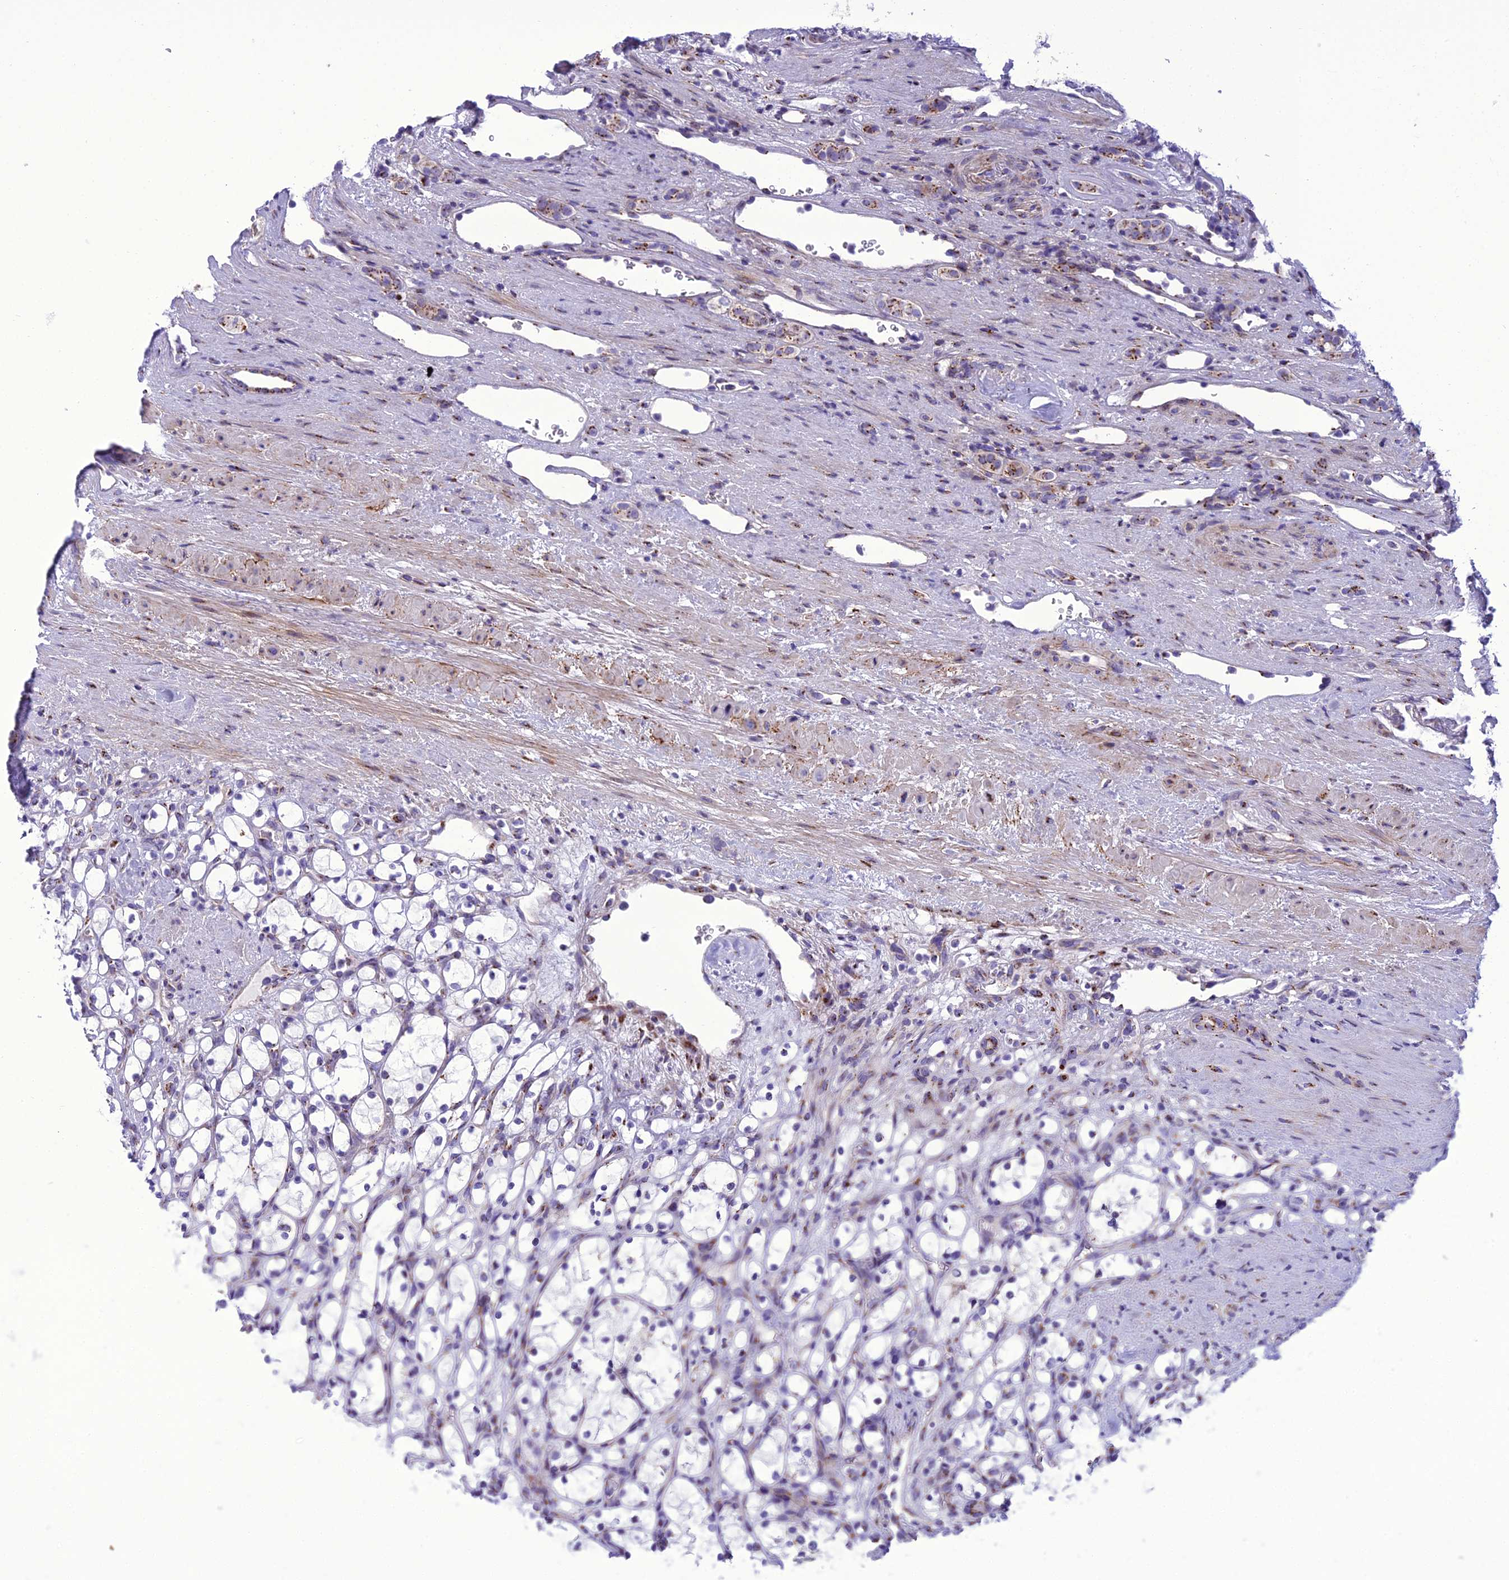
{"staining": {"intensity": "negative", "quantity": "none", "location": "none"}, "tissue": "renal cancer", "cell_type": "Tumor cells", "image_type": "cancer", "snomed": [{"axis": "morphology", "description": "Adenocarcinoma, NOS"}, {"axis": "topography", "description": "Kidney"}], "caption": "This histopathology image is of renal adenocarcinoma stained with immunohistochemistry (IHC) to label a protein in brown with the nuclei are counter-stained blue. There is no positivity in tumor cells.", "gene": "GOLM2", "patient": {"sex": "female", "age": 69}}